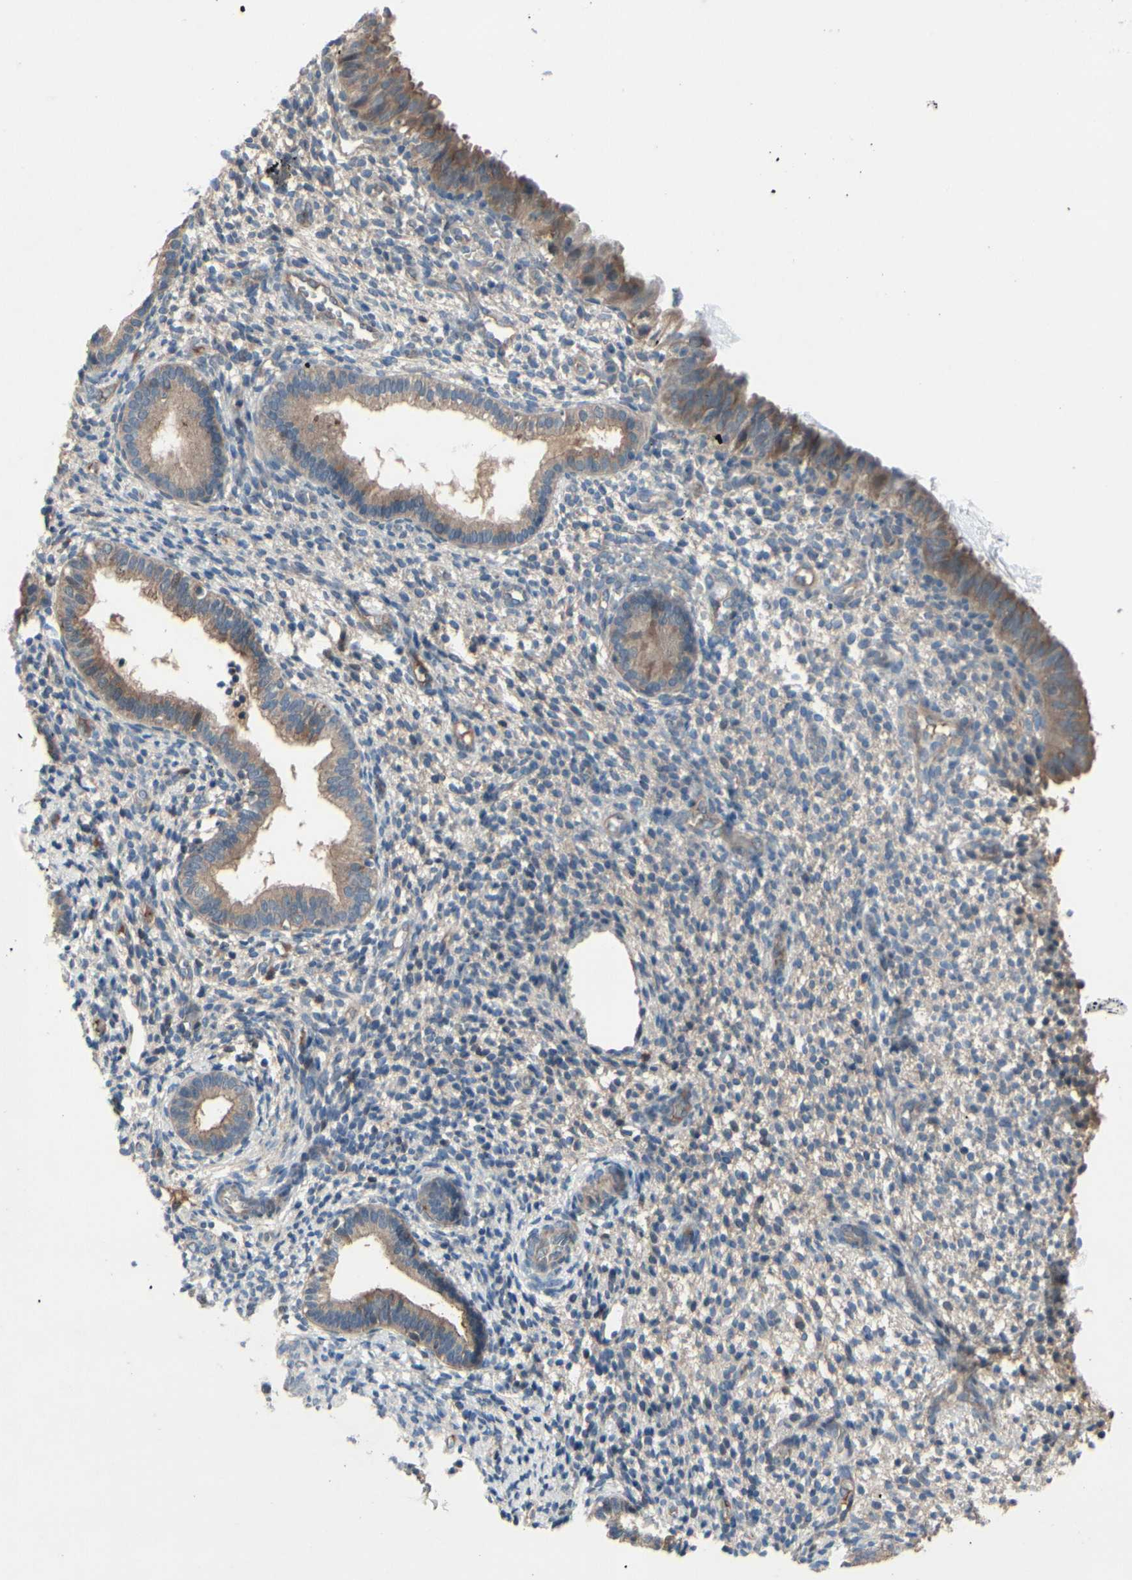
{"staining": {"intensity": "weak", "quantity": ">75%", "location": "cytoplasmic/membranous"}, "tissue": "endometrium", "cell_type": "Cells in endometrial stroma", "image_type": "normal", "snomed": [{"axis": "morphology", "description": "Normal tissue, NOS"}, {"axis": "topography", "description": "Endometrium"}], "caption": "Endometrium stained with immunohistochemistry (IHC) shows weak cytoplasmic/membranous positivity in approximately >75% of cells in endometrial stroma. (Stains: DAB (3,3'-diaminobenzidine) in brown, nuclei in blue, Microscopy: brightfield microscopy at high magnification).", "gene": "ICAM5", "patient": {"sex": "female", "age": 61}}